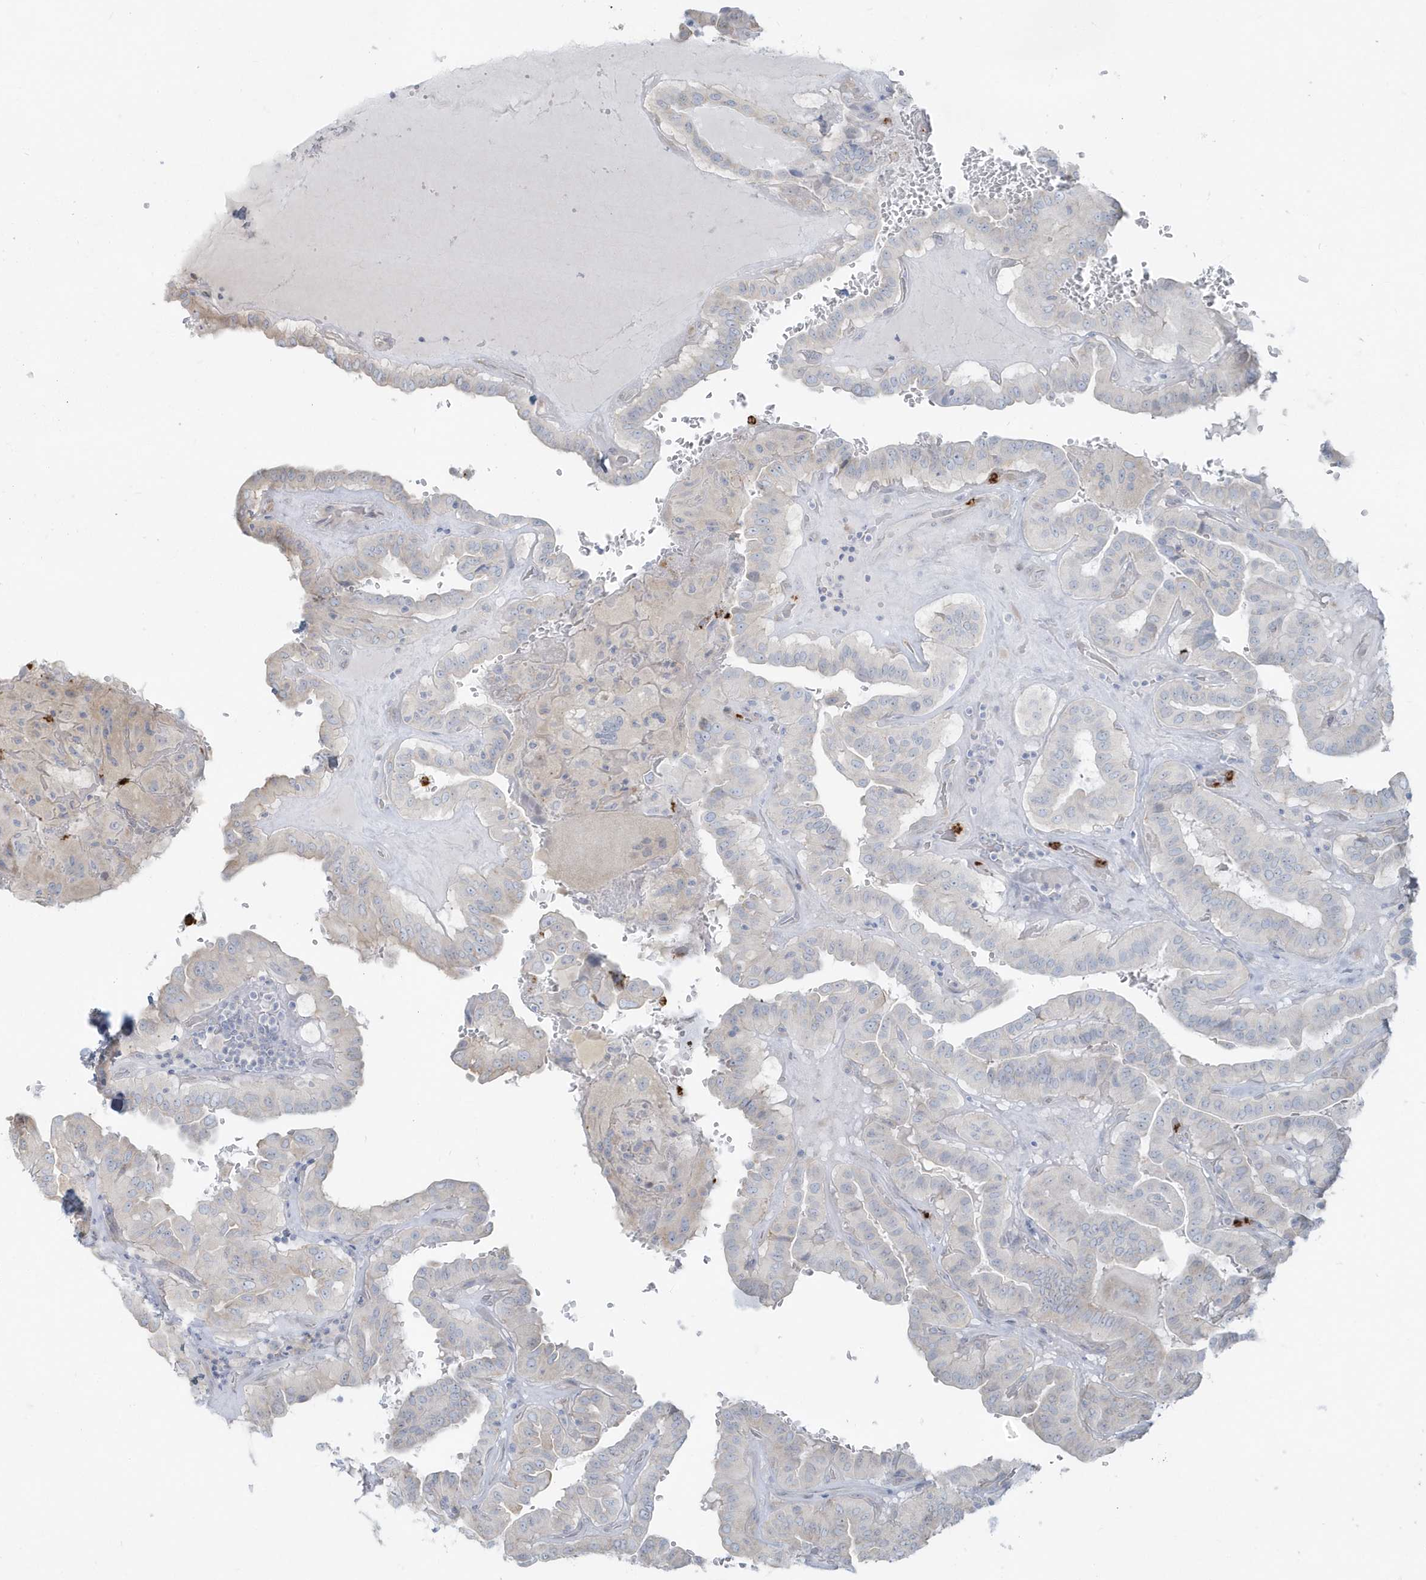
{"staining": {"intensity": "negative", "quantity": "none", "location": "none"}, "tissue": "thyroid cancer", "cell_type": "Tumor cells", "image_type": "cancer", "snomed": [{"axis": "morphology", "description": "Papillary adenocarcinoma, NOS"}, {"axis": "topography", "description": "Thyroid gland"}], "caption": "DAB (3,3'-diaminobenzidine) immunohistochemical staining of human thyroid cancer (papillary adenocarcinoma) shows no significant staining in tumor cells.", "gene": "CCNJ", "patient": {"sex": "male", "age": 77}}